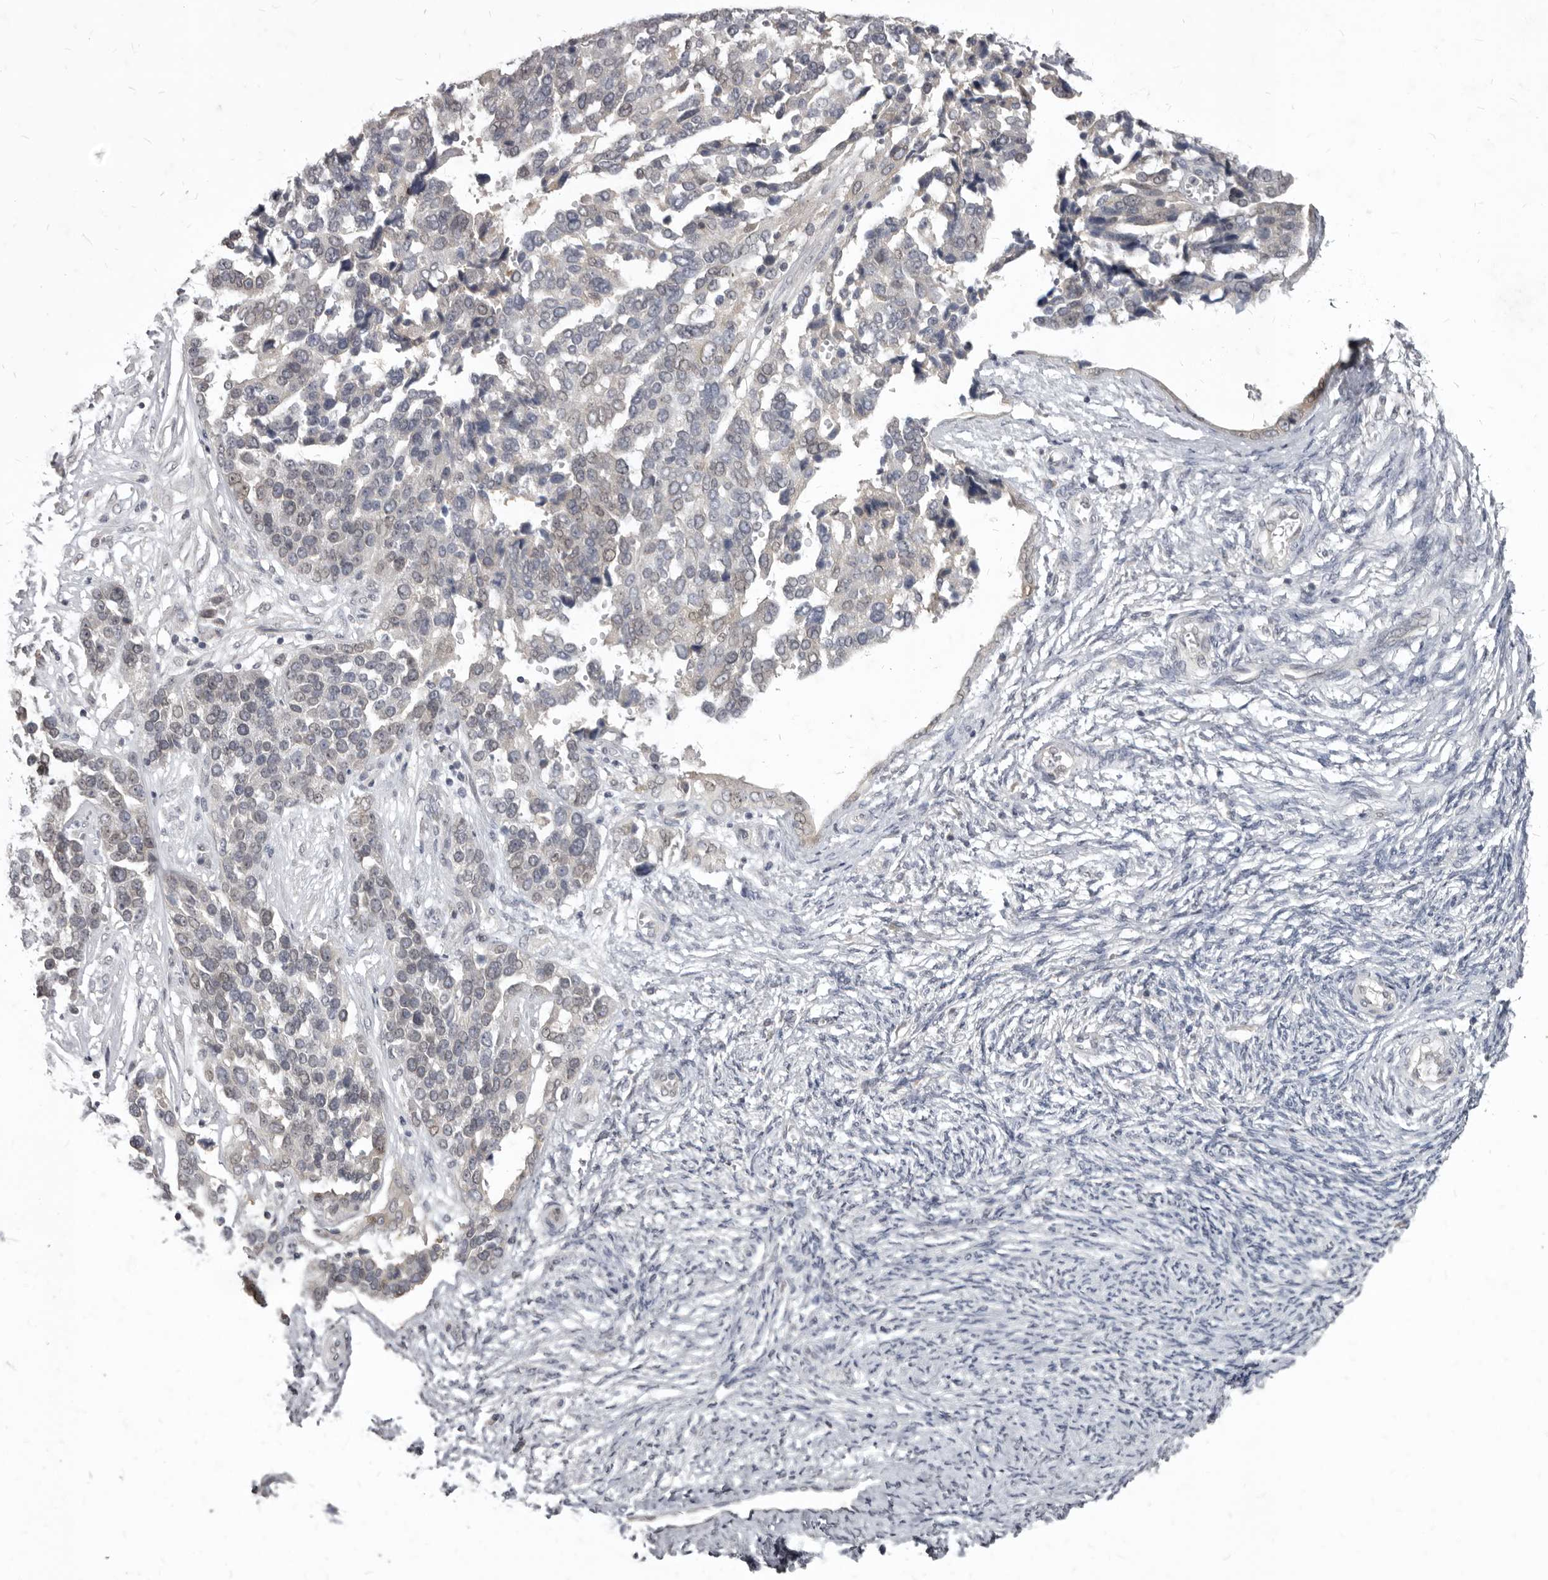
{"staining": {"intensity": "negative", "quantity": "none", "location": "none"}, "tissue": "ovarian cancer", "cell_type": "Tumor cells", "image_type": "cancer", "snomed": [{"axis": "morphology", "description": "Cystadenocarcinoma, serous, NOS"}, {"axis": "topography", "description": "Ovary"}], "caption": "Ovarian serous cystadenocarcinoma was stained to show a protein in brown. There is no significant staining in tumor cells.", "gene": "SULT1E1", "patient": {"sex": "female", "age": 44}}